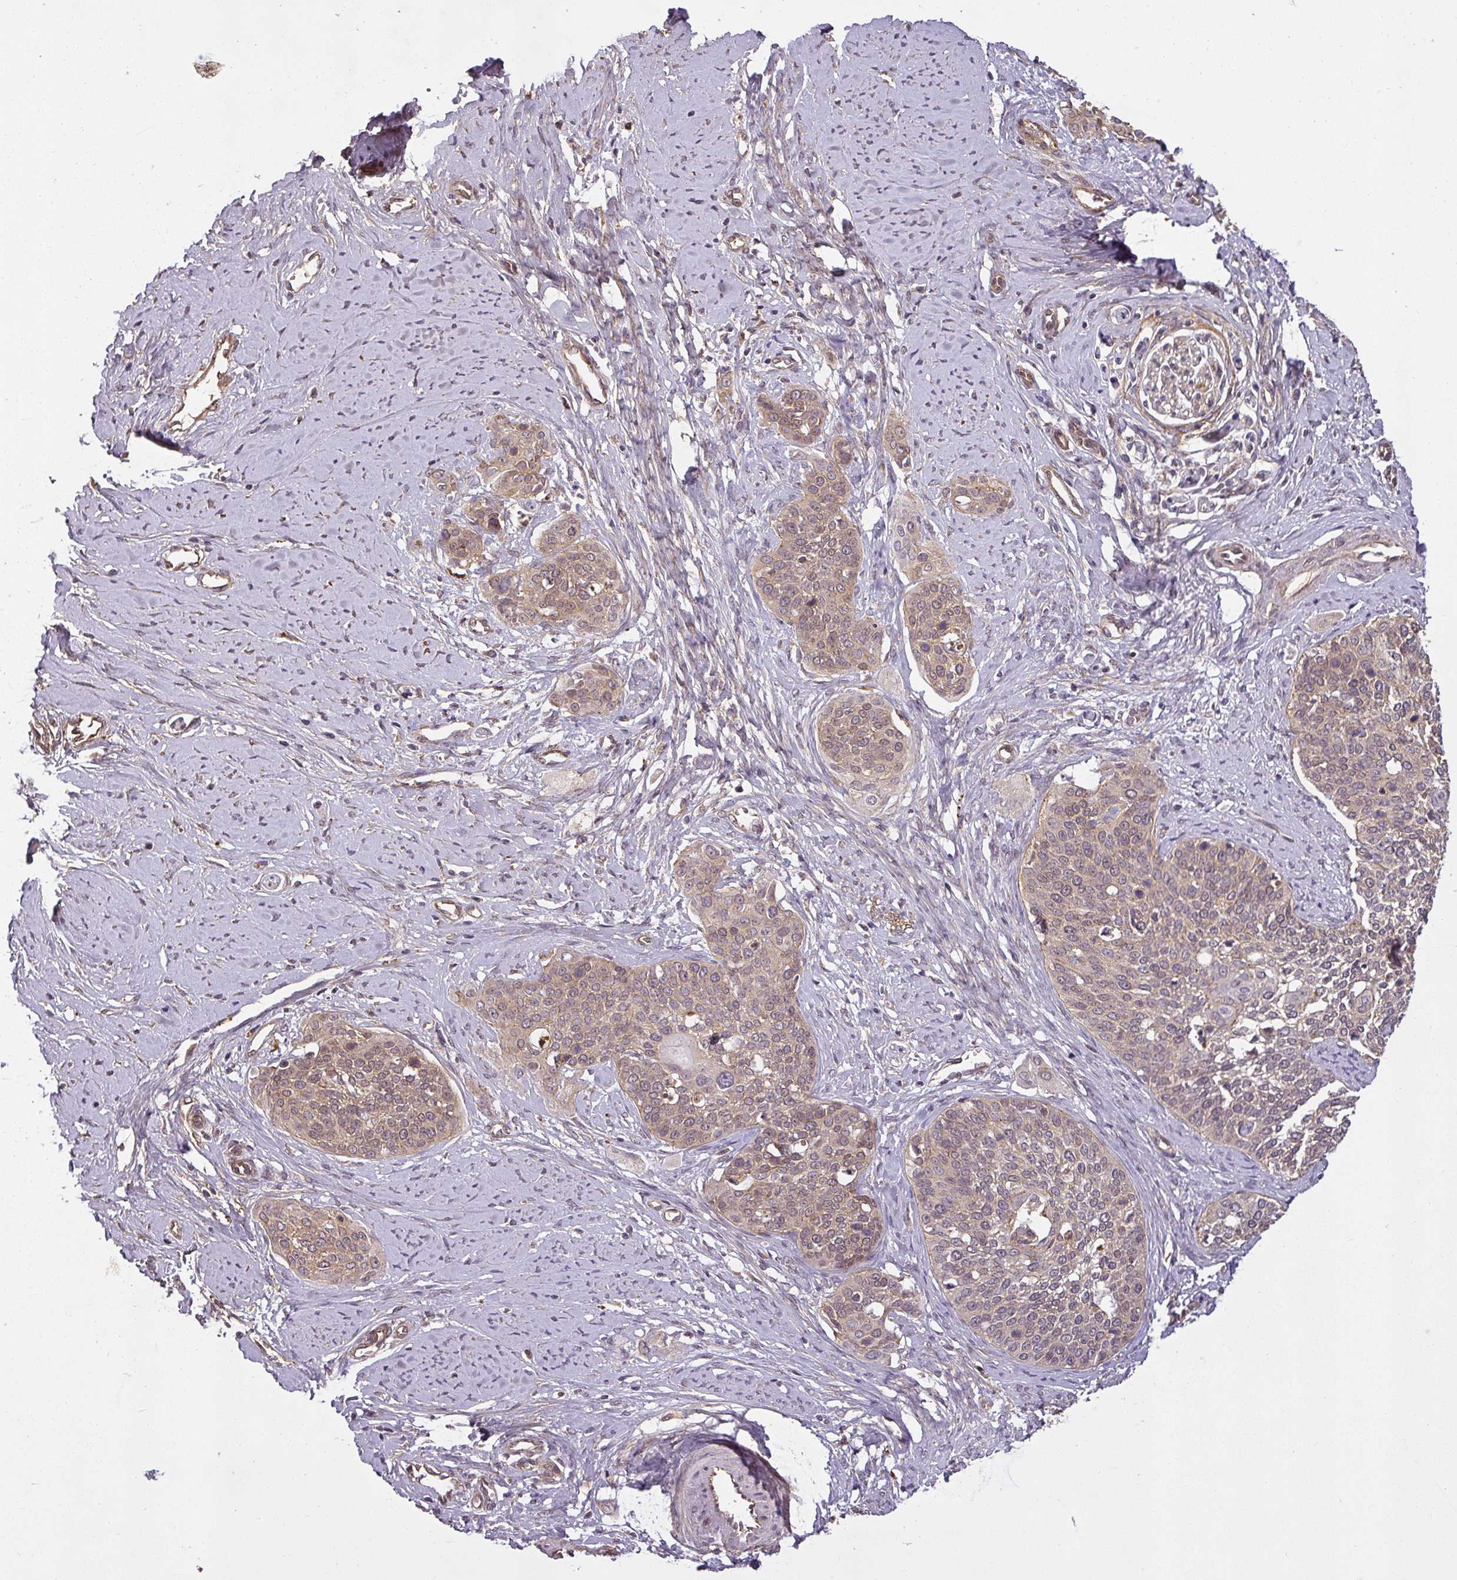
{"staining": {"intensity": "weak", "quantity": ">75%", "location": "cytoplasmic/membranous,nuclear"}, "tissue": "cervical cancer", "cell_type": "Tumor cells", "image_type": "cancer", "snomed": [{"axis": "morphology", "description": "Squamous cell carcinoma, NOS"}, {"axis": "topography", "description": "Cervix"}], "caption": "Immunohistochemical staining of cervical cancer (squamous cell carcinoma) shows low levels of weak cytoplasmic/membranous and nuclear positivity in approximately >75% of tumor cells.", "gene": "DIMT1", "patient": {"sex": "female", "age": 44}}